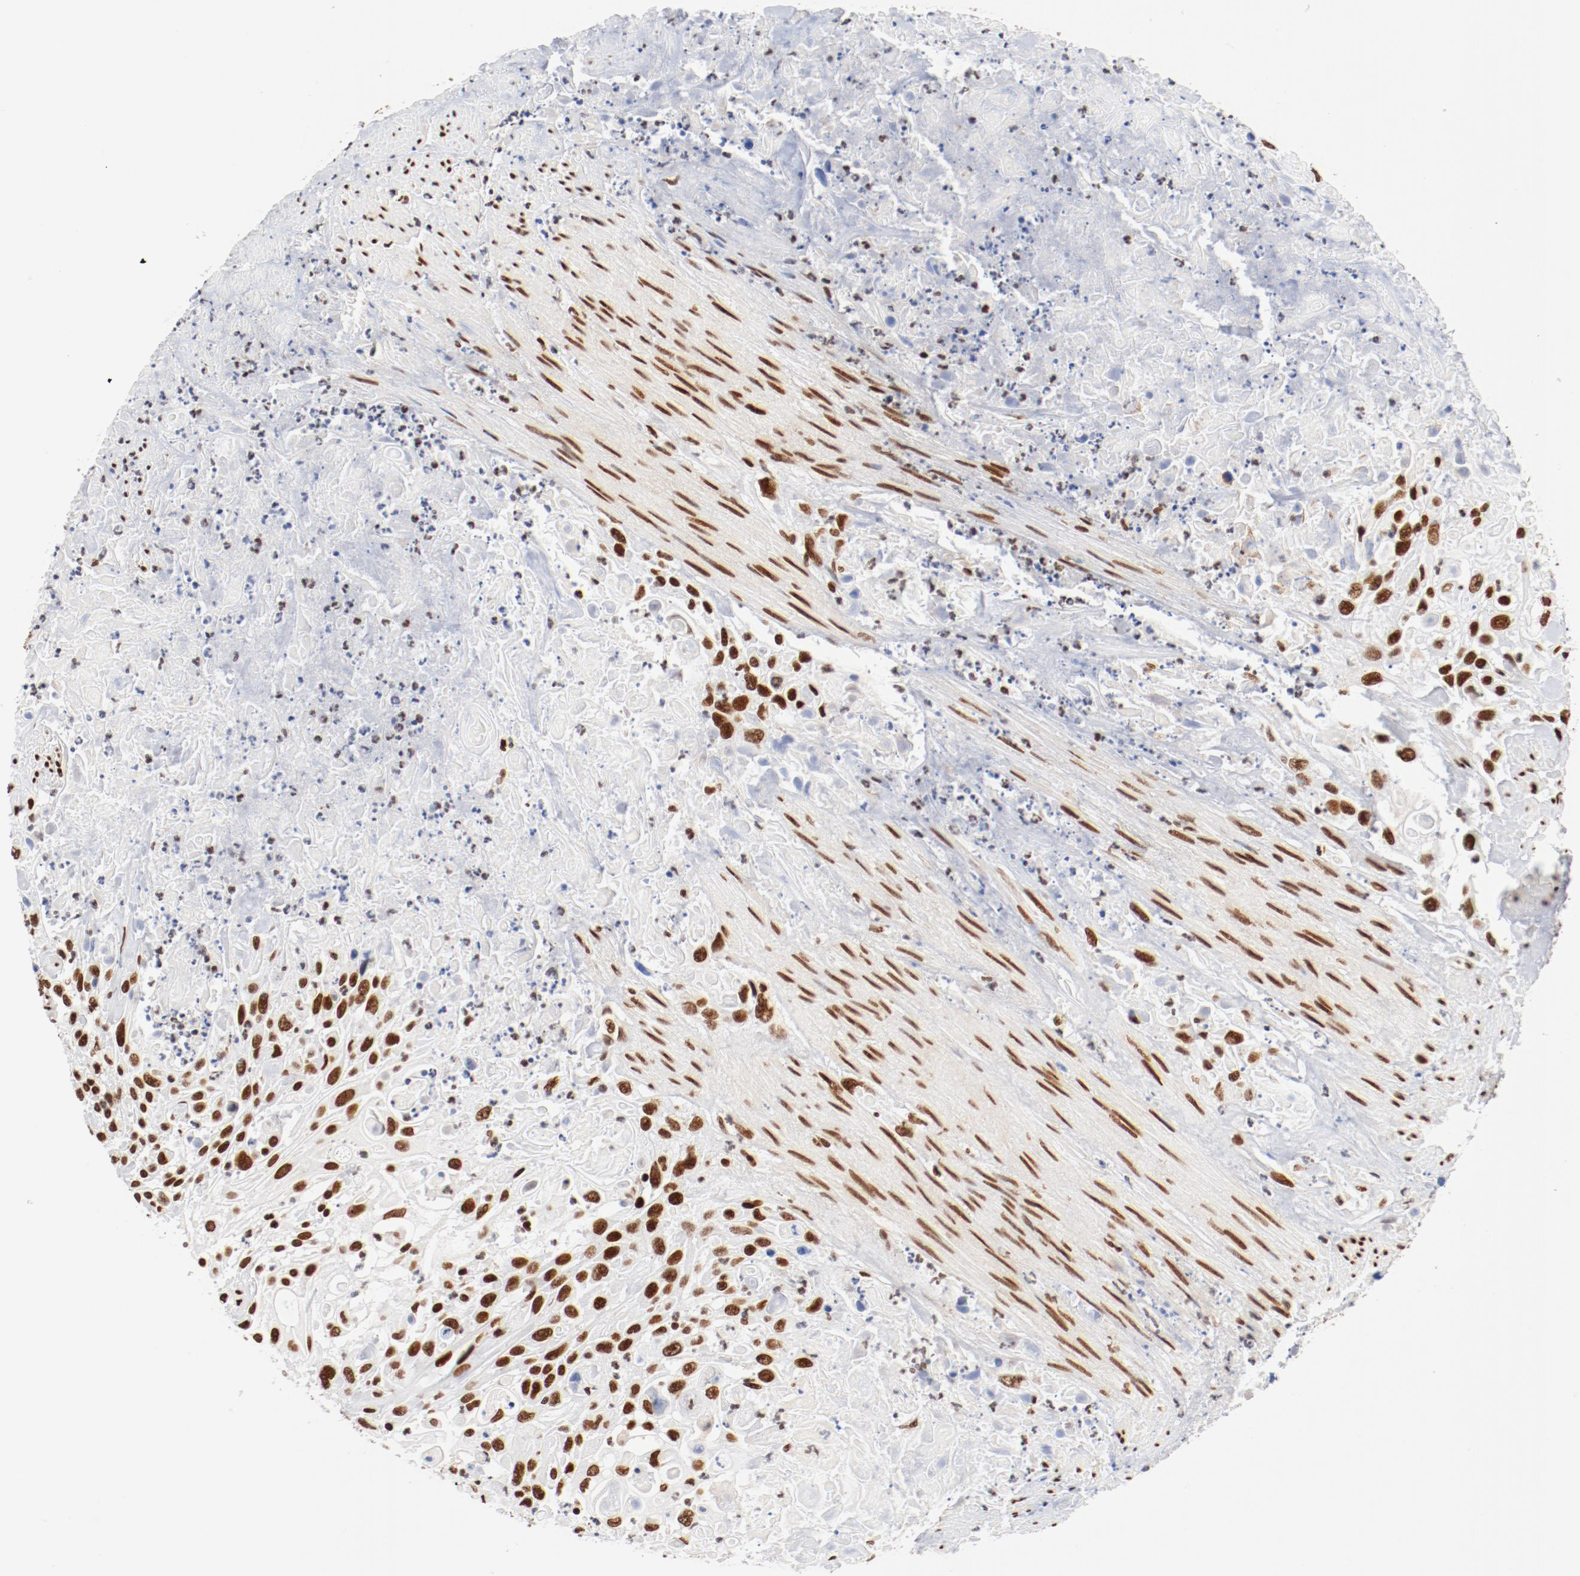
{"staining": {"intensity": "strong", "quantity": ">75%", "location": "nuclear"}, "tissue": "urothelial cancer", "cell_type": "Tumor cells", "image_type": "cancer", "snomed": [{"axis": "morphology", "description": "Urothelial carcinoma, High grade"}, {"axis": "topography", "description": "Urinary bladder"}], "caption": "High-grade urothelial carcinoma tissue displays strong nuclear expression in approximately >75% of tumor cells", "gene": "CTBP1", "patient": {"sex": "female", "age": 84}}